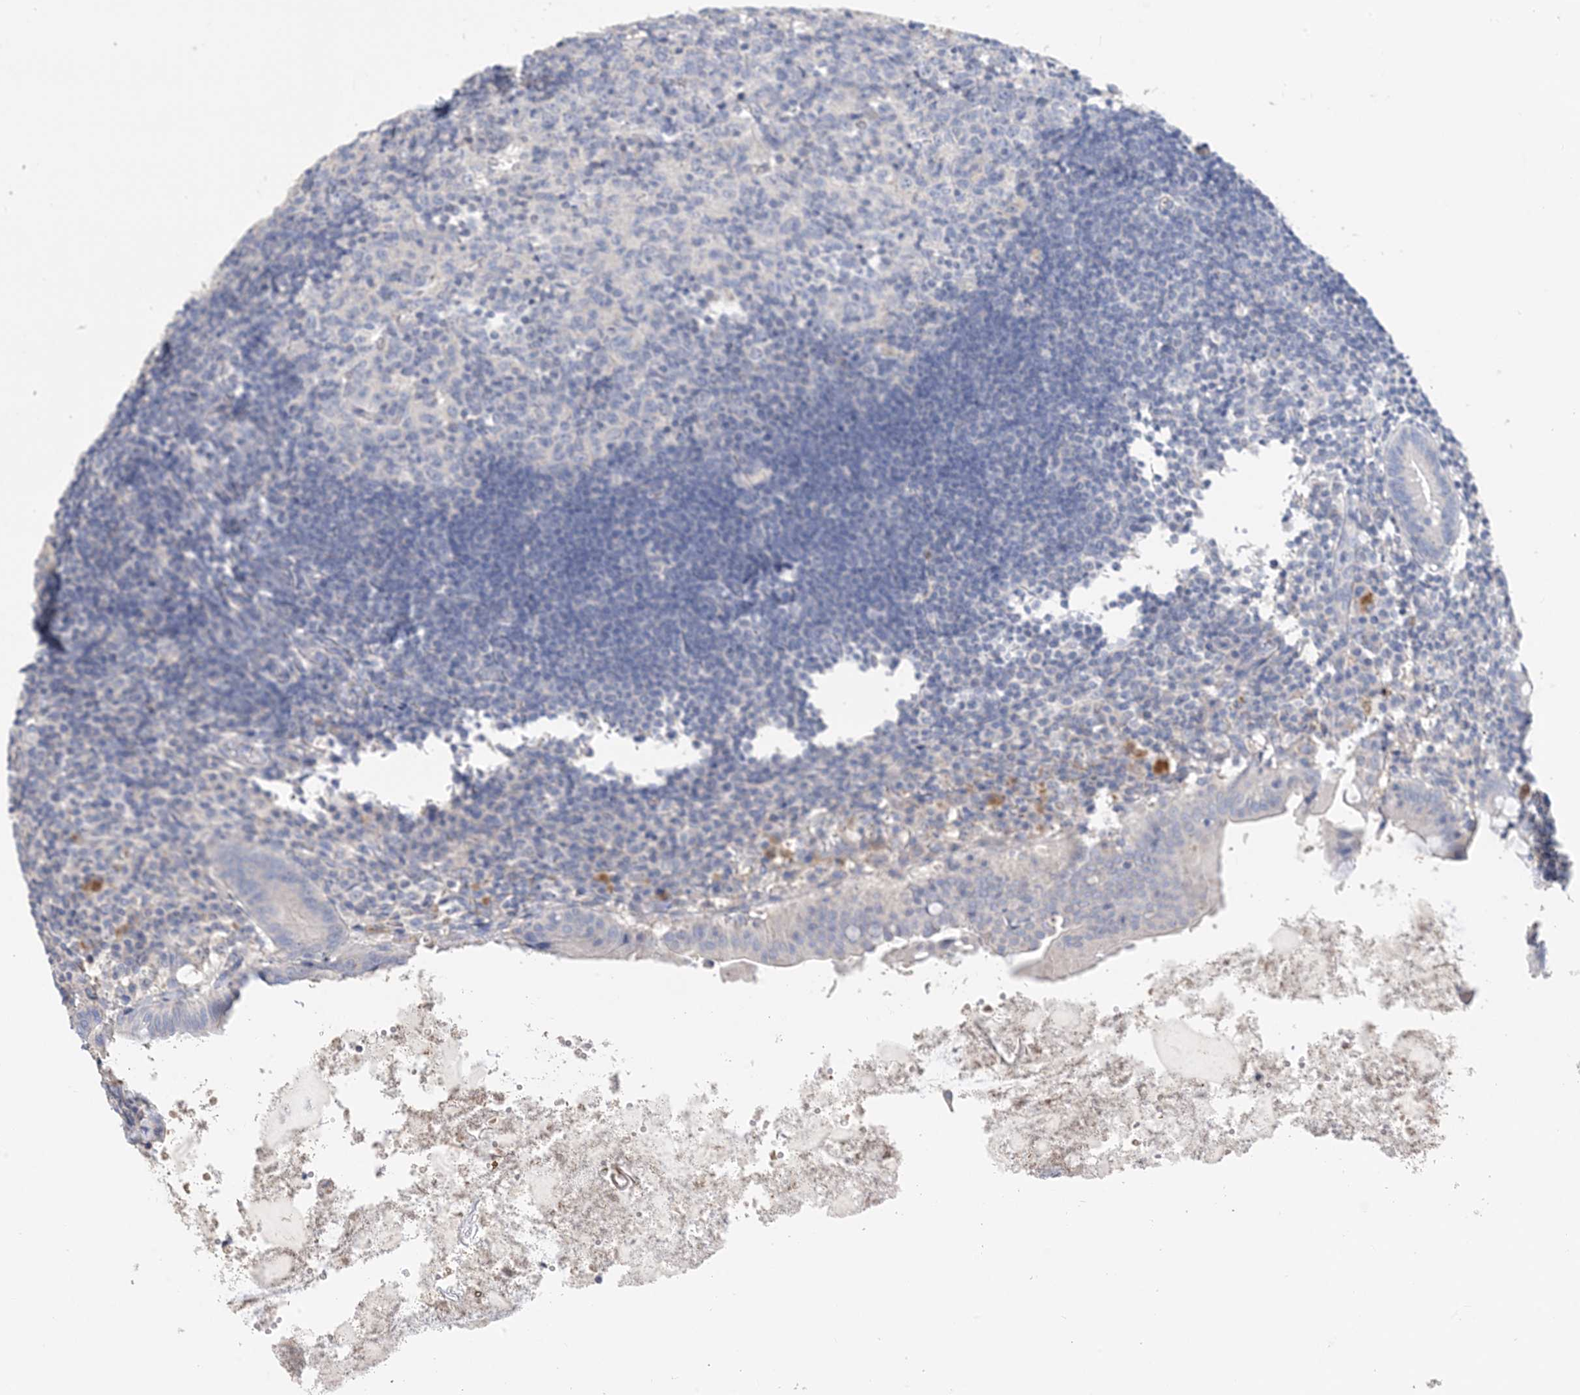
{"staining": {"intensity": "negative", "quantity": "none", "location": "none"}, "tissue": "appendix", "cell_type": "Glandular cells", "image_type": "normal", "snomed": [{"axis": "morphology", "description": "Normal tissue, NOS"}, {"axis": "topography", "description": "Appendix"}], "caption": "This image is of normal appendix stained with immunohistochemistry to label a protein in brown with the nuclei are counter-stained blue. There is no expression in glandular cells. Brightfield microscopy of immunohistochemistry stained with DAB (brown) and hematoxylin (blue), captured at high magnification.", "gene": "KPRP", "patient": {"sex": "female", "age": 54}}